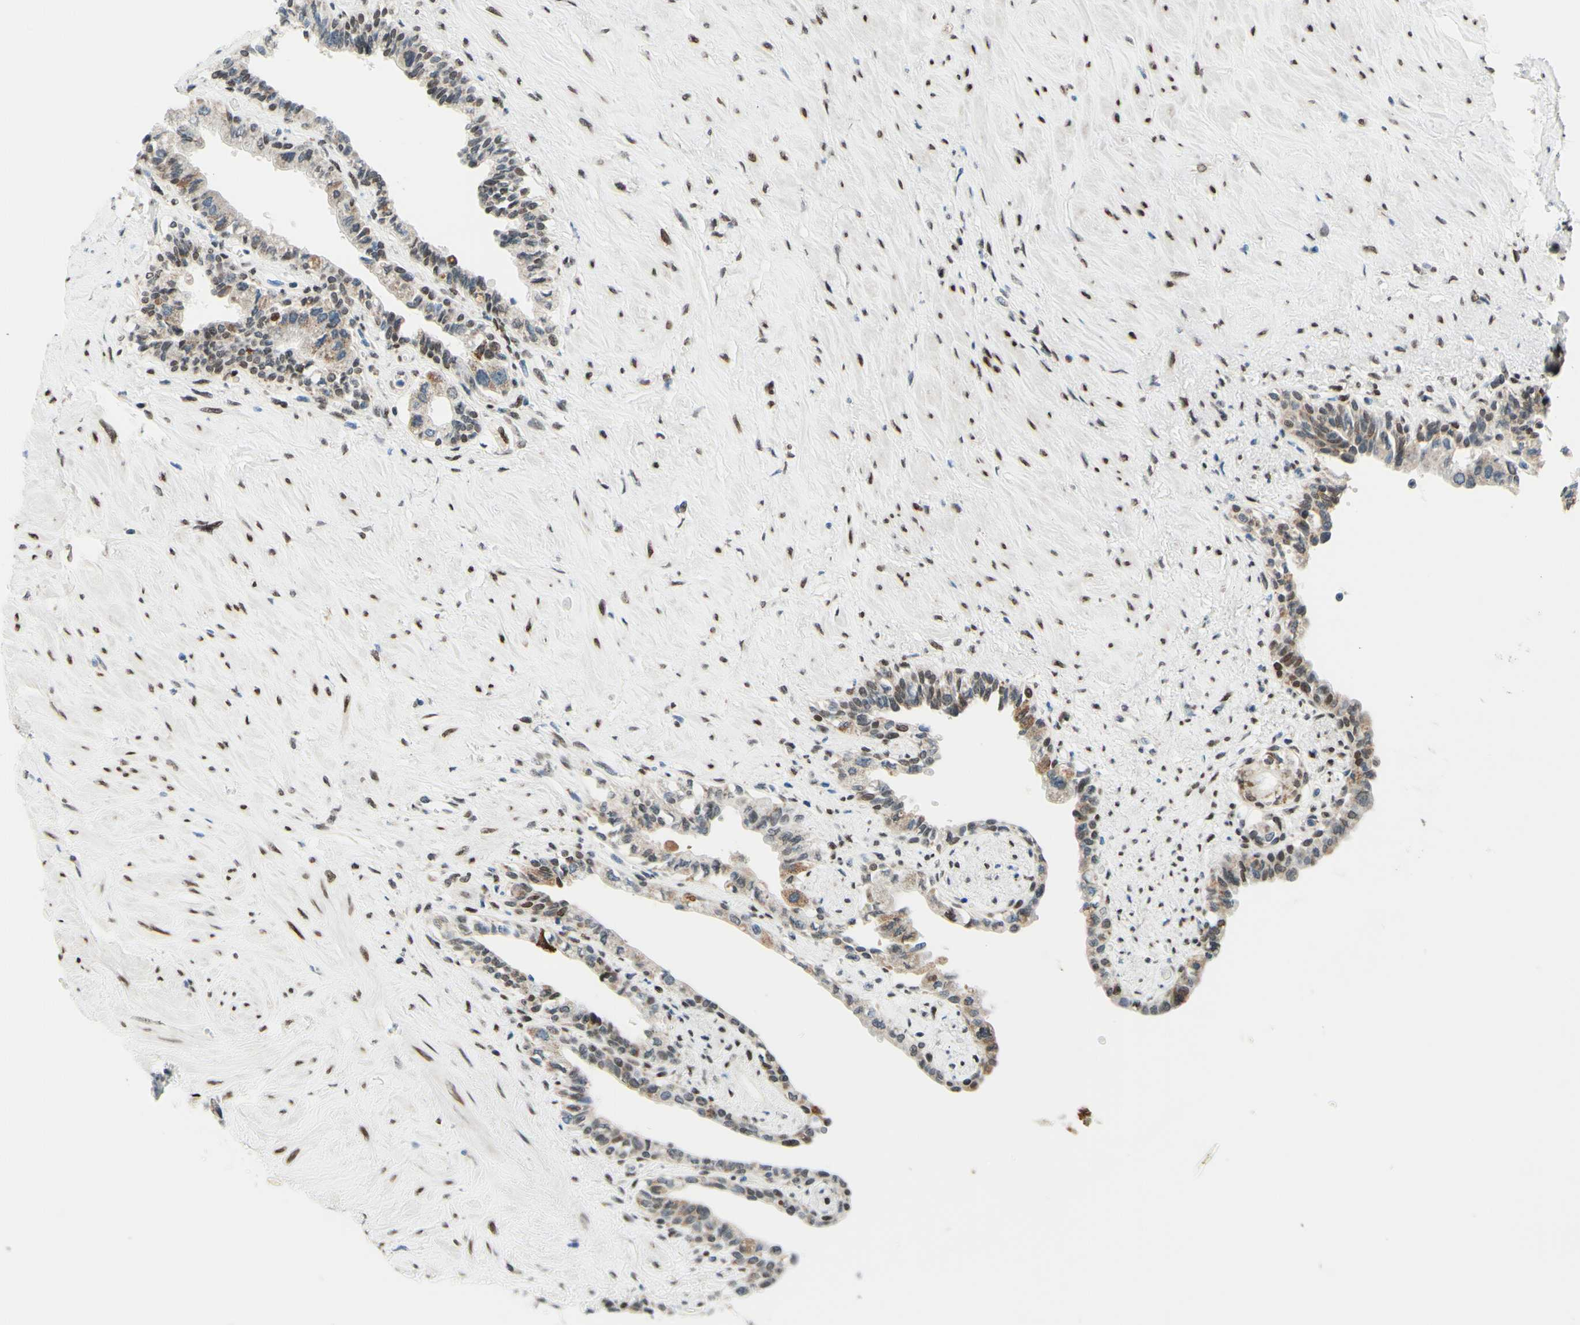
{"staining": {"intensity": "moderate", "quantity": "25%-75%", "location": "nuclear"}, "tissue": "seminal vesicle", "cell_type": "Glandular cells", "image_type": "normal", "snomed": [{"axis": "morphology", "description": "Normal tissue, NOS"}, {"axis": "topography", "description": "Seminal veicle"}], "caption": "Brown immunohistochemical staining in benign seminal vesicle reveals moderate nuclear positivity in approximately 25%-75% of glandular cells.", "gene": "CBX7", "patient": {"sex": "male", "age": 63}}